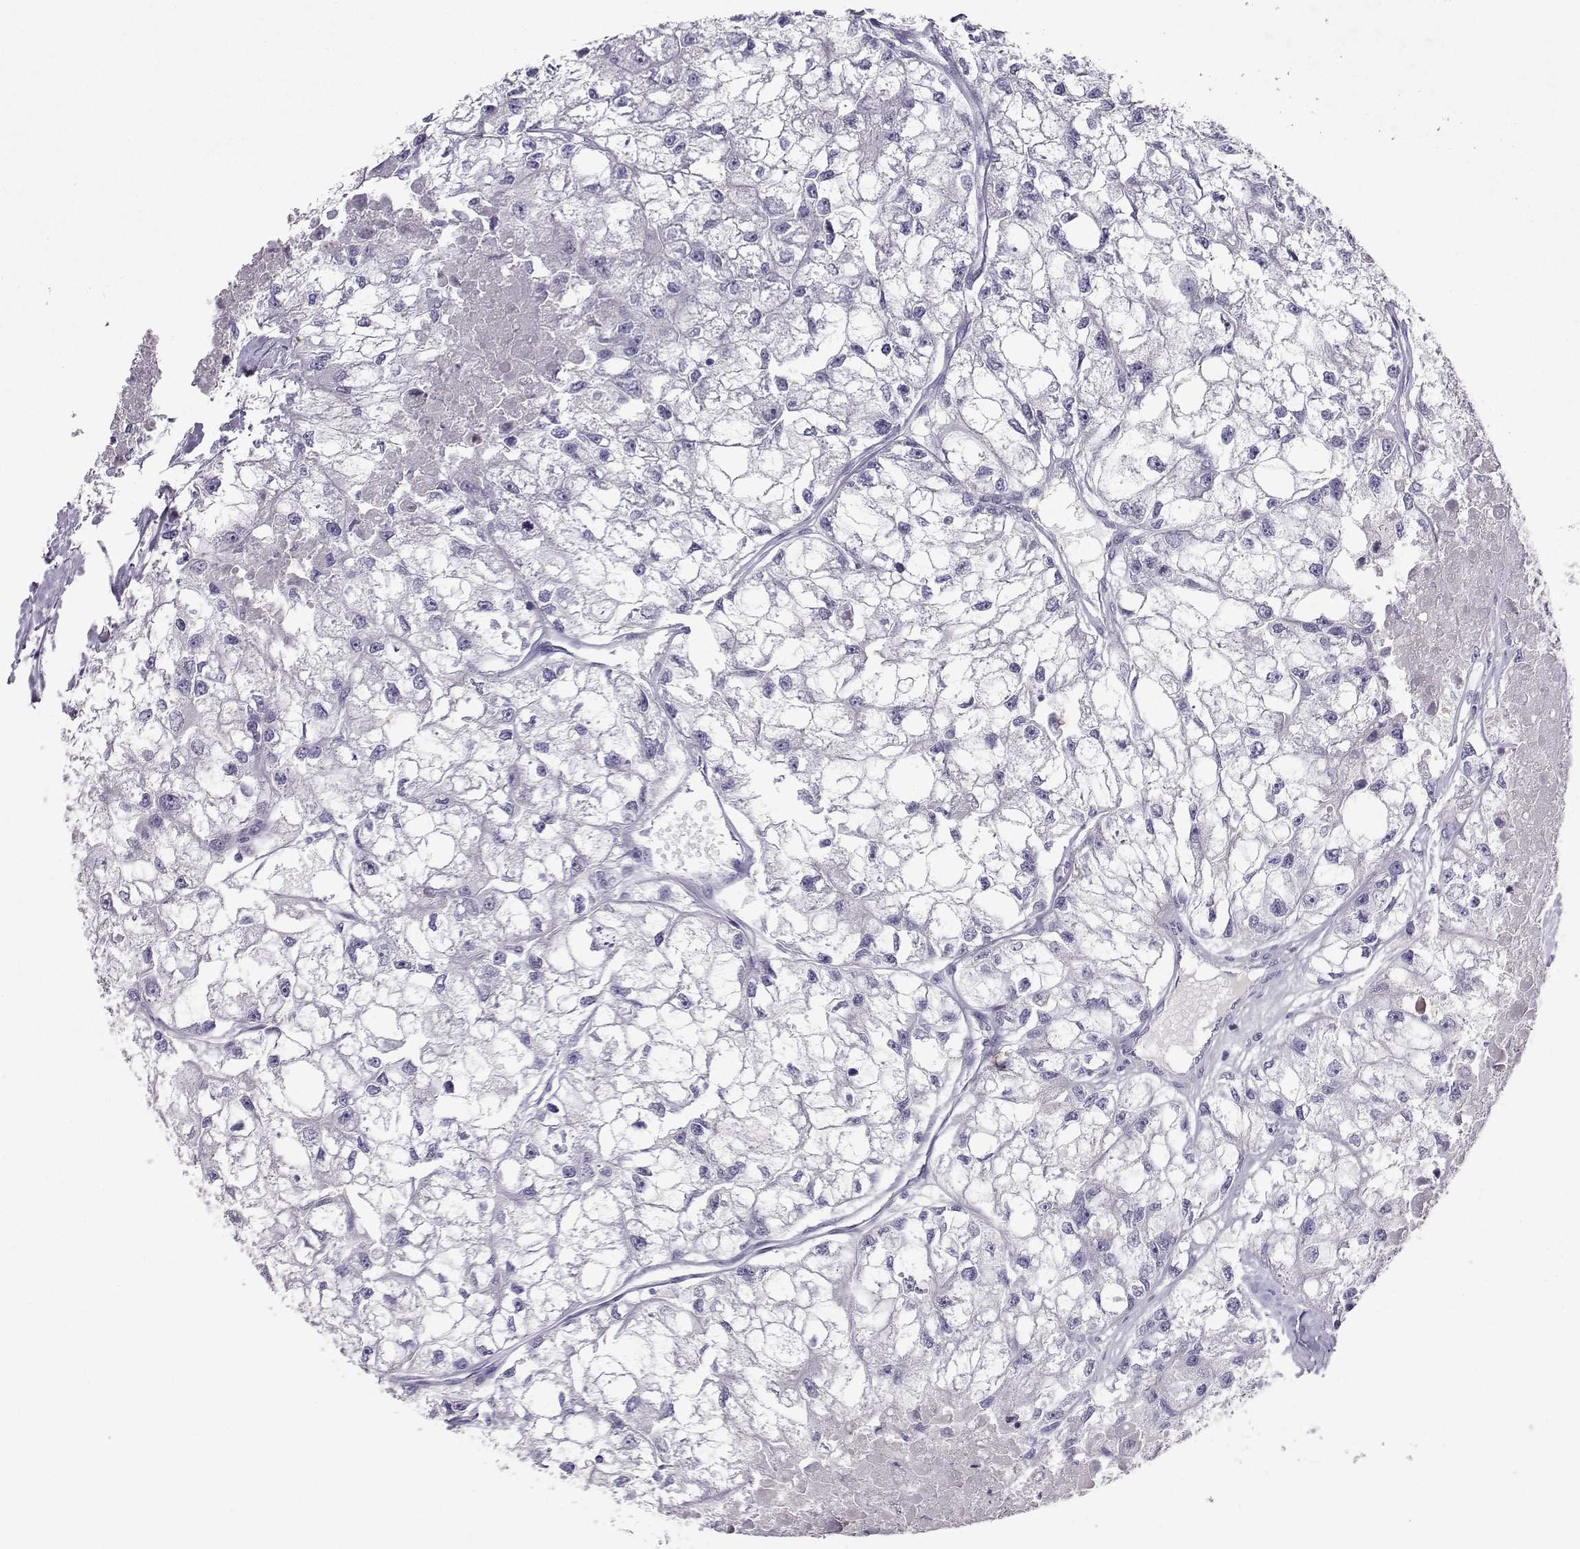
{"staining": {"intensity": "negative", "quantity": "none", "location": "none"}, "tissue": "renal cancer", "cell_type": "Tumor cells", "image_type": "cancer", "snomed": [{"axis": "morphology", "description": "Adenocarcinoma, NOS"}, {"axis": "topography", "description": "Kidney"}], "caption": "DAB (3,3'-diaminobenzidine) immunohistochemical staining of renal cancer exhibits no significant positivity in tumor cells.", "gene": "GRIK4", "patient": {"sex": "male", "age": 56}}